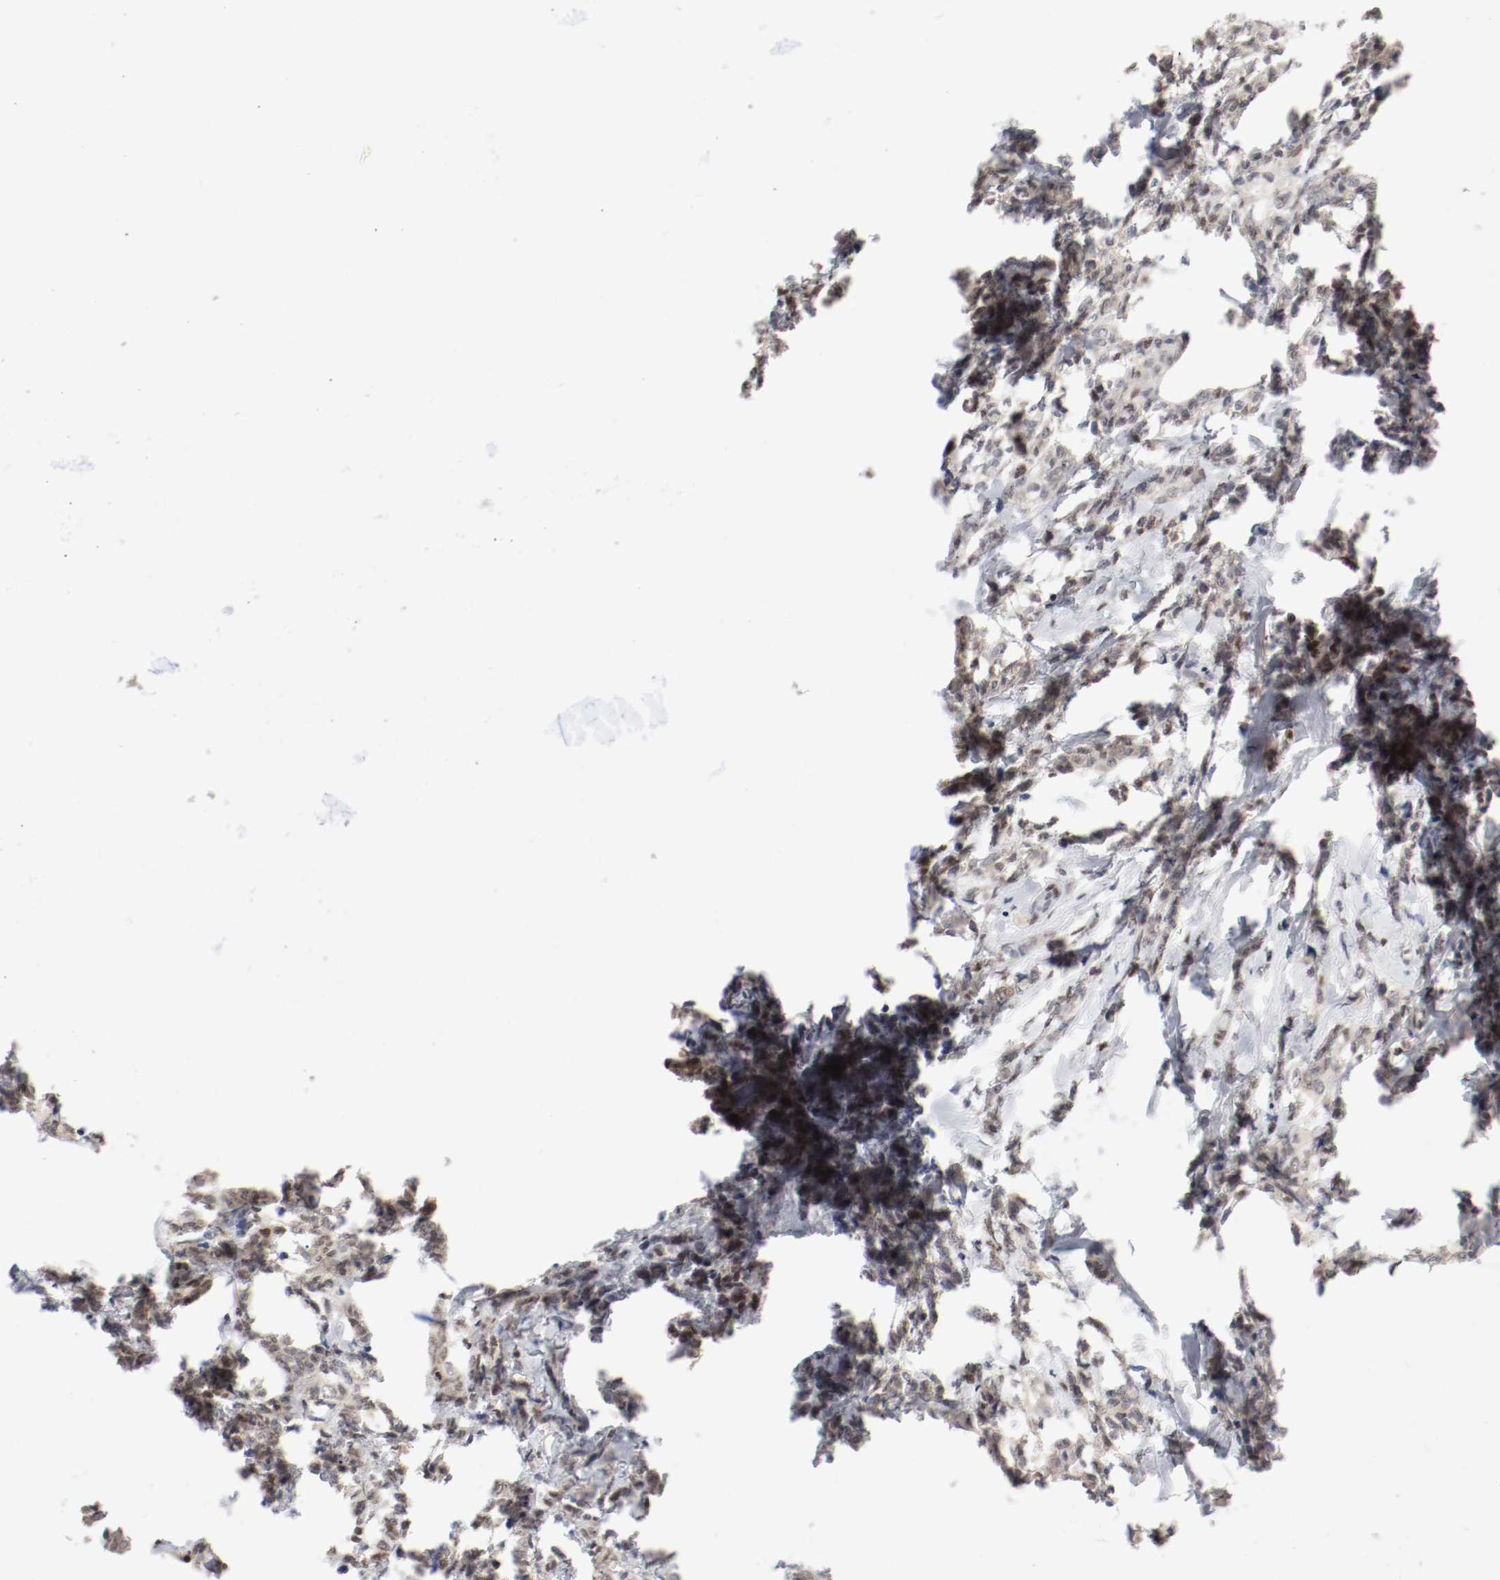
{"staining": {"intensity": "weak", "quantity": "25%-75%", "location": "cytoplasmic/membranous,nuclear"}, "tissue": "breast cancer", "cell_type": "Tumor cells", "image_type": "cancer", "snomed": [{"axis": "morphology", "description": "Lobular carcinoma"}, {"axis": "topography", "description": "Breast"}], "caption": "A low amount of weak cytoplasmic/membranous and nuclear staining is appreciated in approximately 25%-75% of tumor cells in breast lobular carcinoma tissue.", "gene": "FOSL2", "patient": {"sex": "female", "age": 60}}